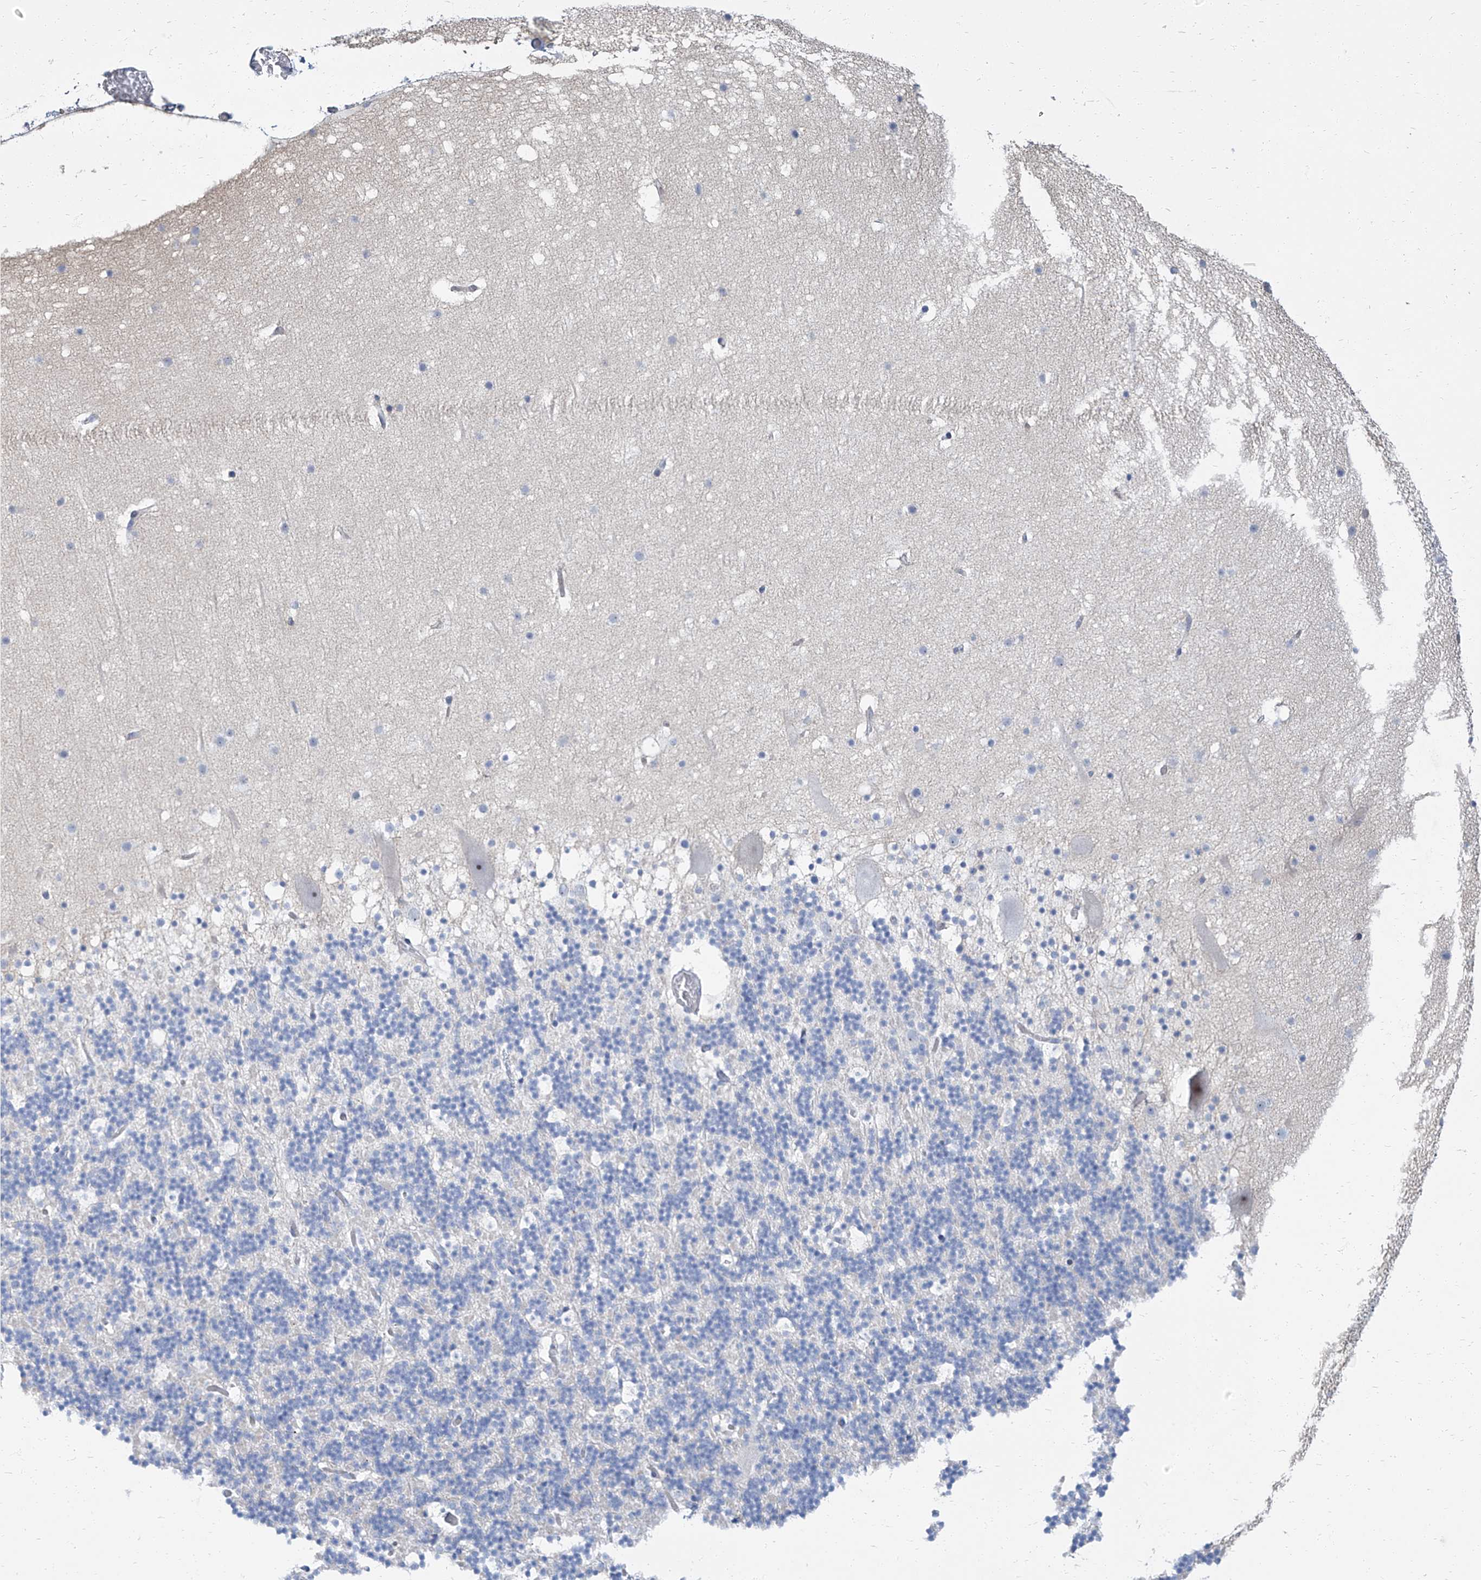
{"staining": {"intensity": "negative", "quantity": "none", "location": "none"}, "tissue": "cerebellum", "cell_type": "Cells in granular layer", "image_type": "normal", "snomed": [{"axis": "morphology", "description": "Normal tissue, NOS"}, {"axis": "topography", "description": "Cerebellum"}], "caption": "Immunohistochemistry (IHC) of unremarkable human cerebellum shows no staining in cells in granular layer.", "gene": "TXLNB", "patient": {"sex": "male", "age": 57}}